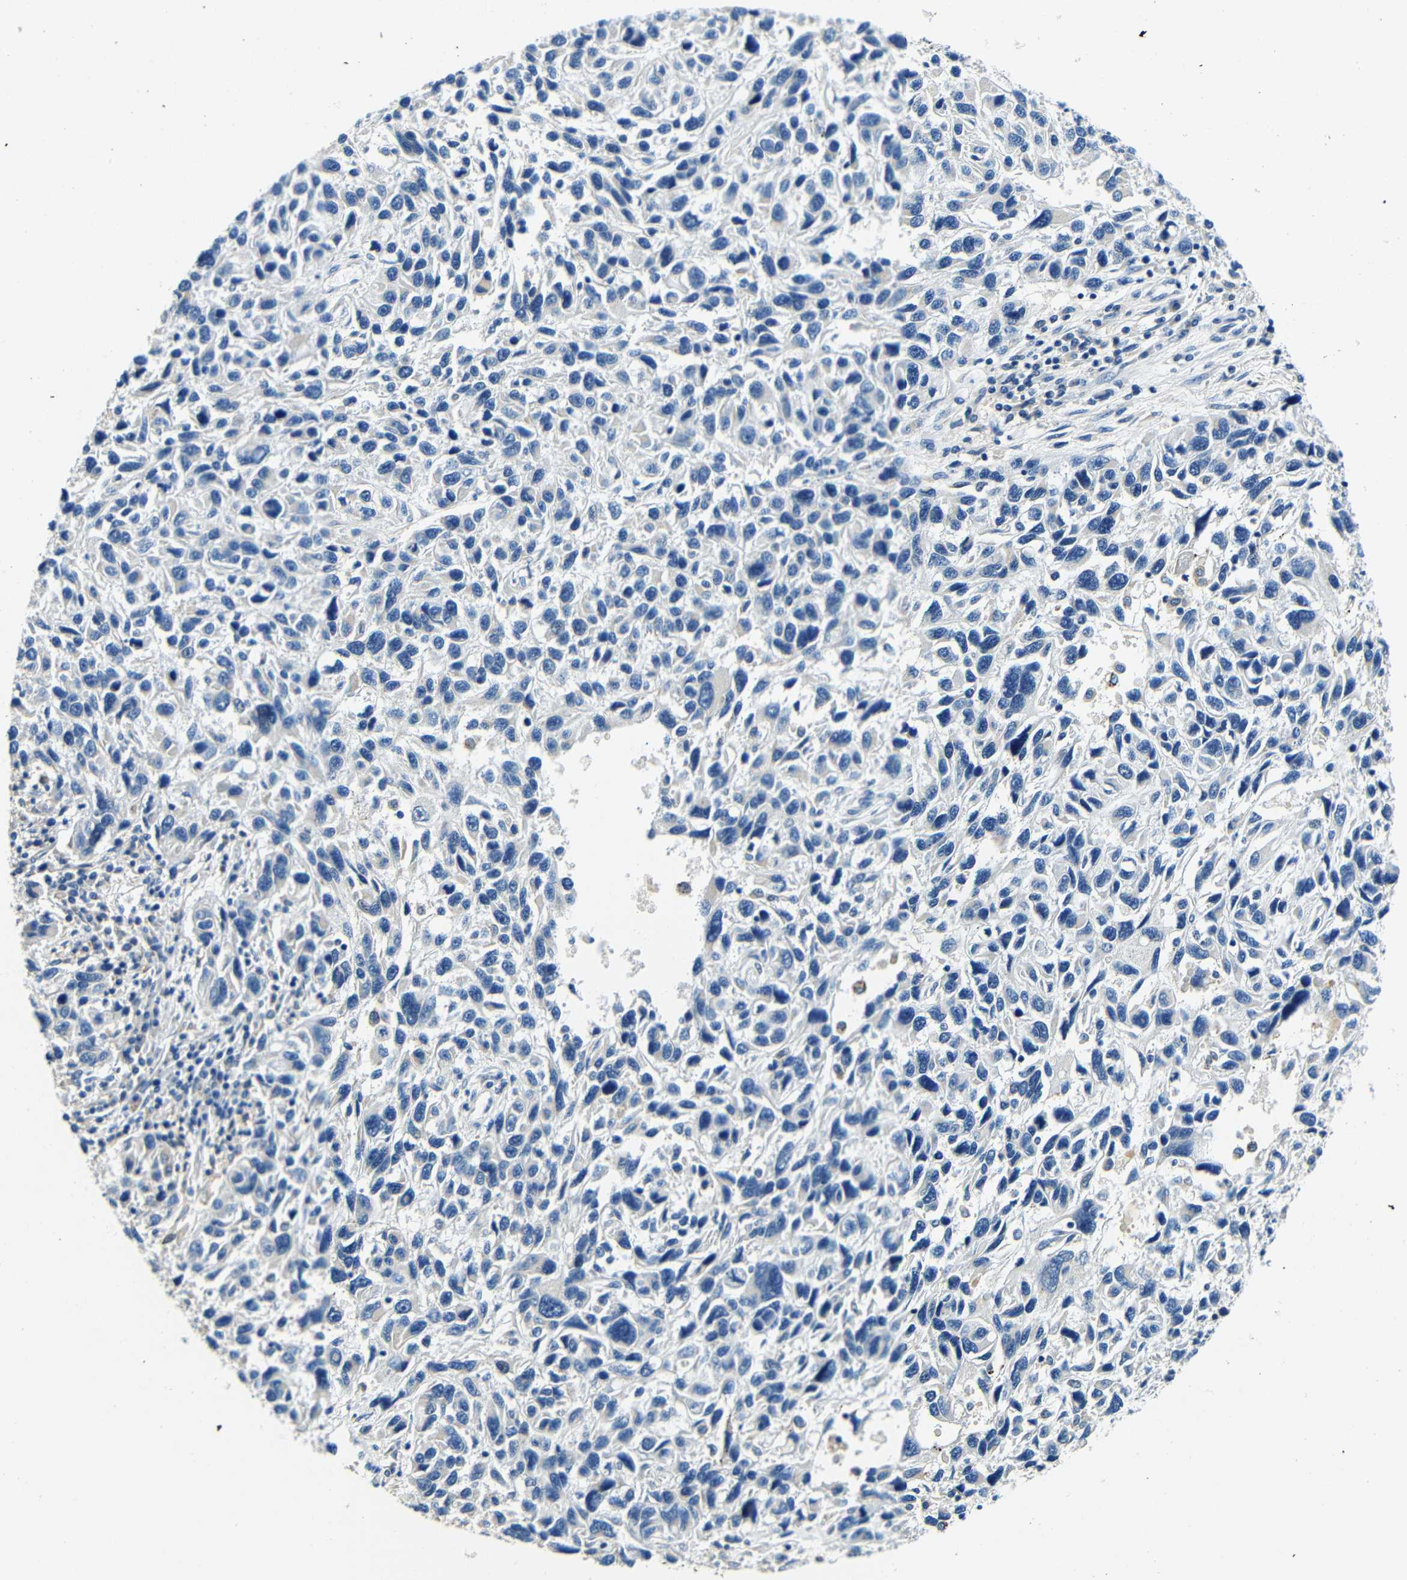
{"staining": {"intensity": "negative", "quantity": "none", "location": "none"}, "tissue": "melanoma", "cell_type": "Tumor cells", "image_type": "cancer", "snomed": [{"axis": "morphology", "description": "Malignant melanoma, NOS"}, {"axis": "topography", "description": "Skin"}], "caption": "High magnification brightfield microscopy of melanoma stained with DAB (brown) and counterstained with hematoxylin (blue): tumor cells show no significant positivity.", "gene": "FMO5", "patient": {"sex": "male", "age": 53}}